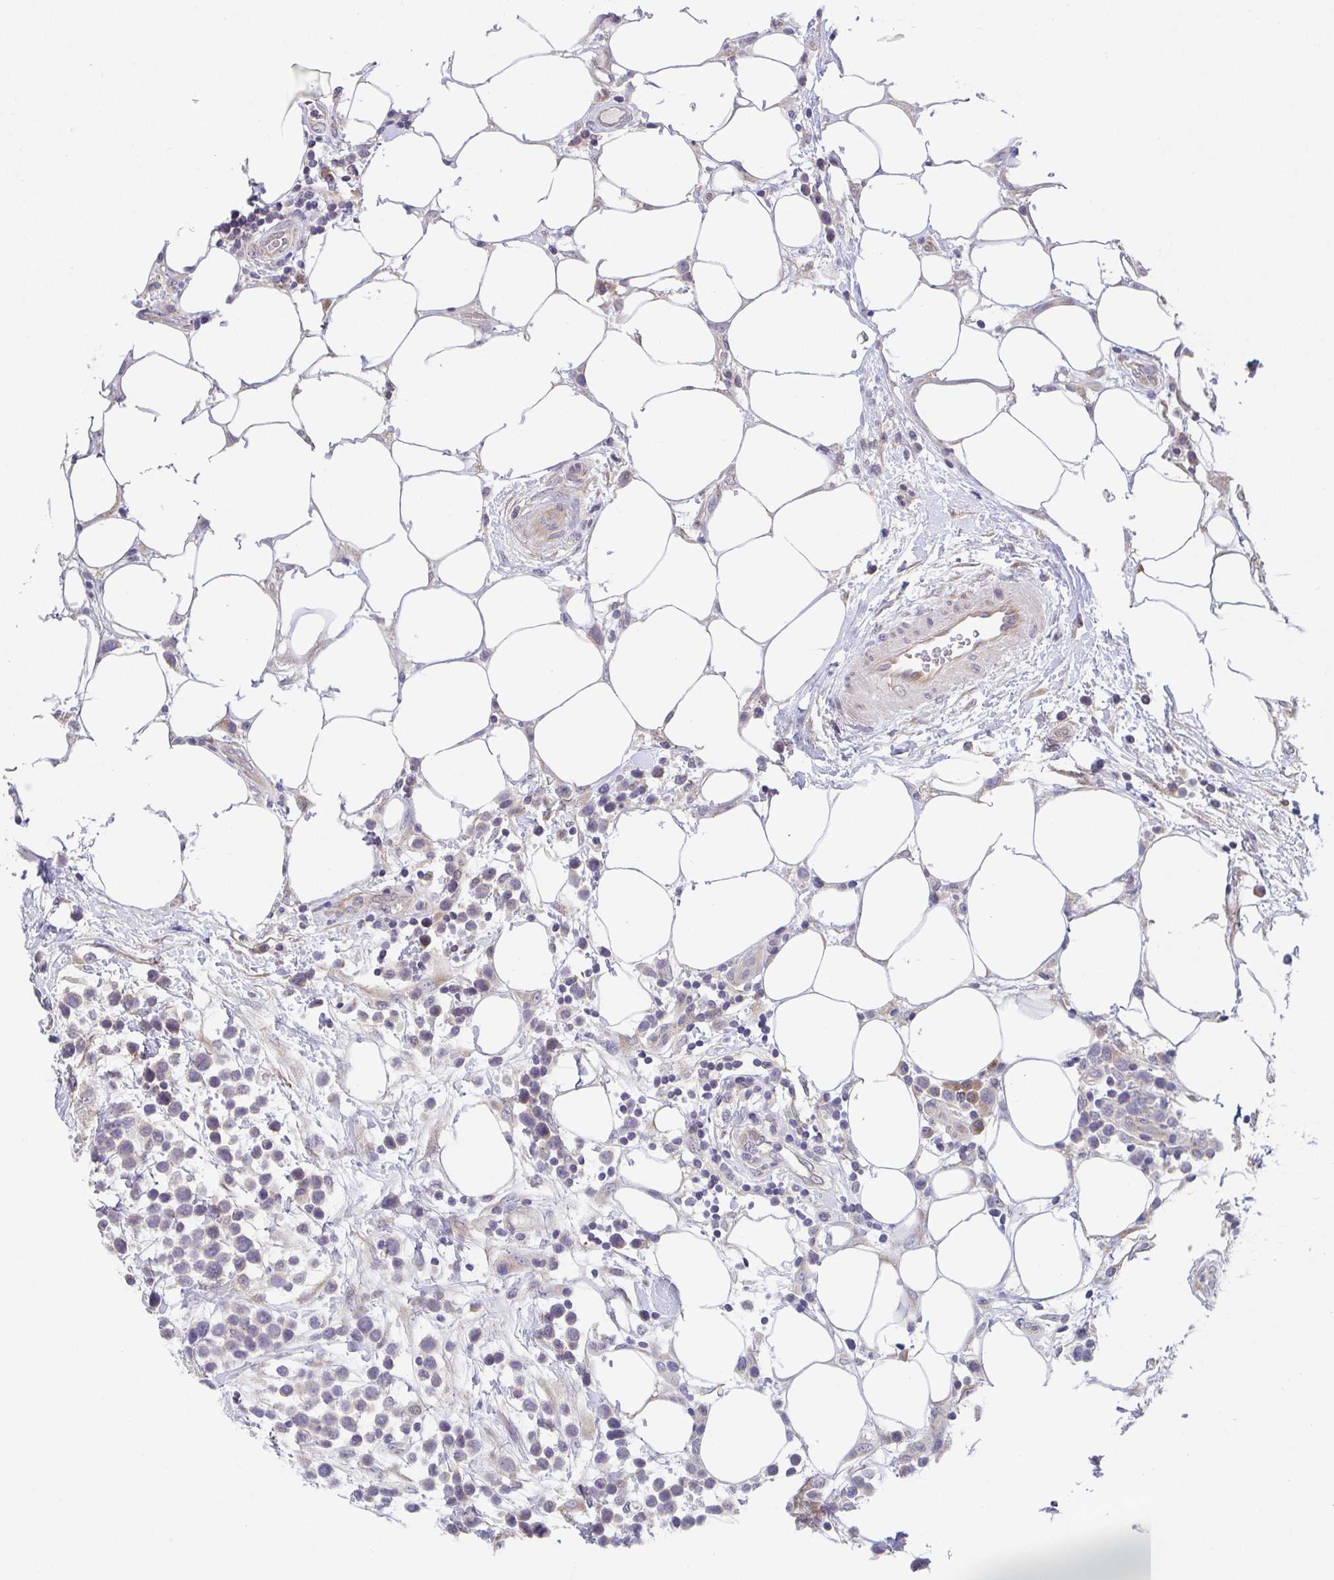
{"staining": {"intensity": "negative", "quantity": "none", "location": "none"}, "tissue": "lymphoma", "cell_type": "Tumor cells", "image_type": "cancer", "snomed": [{"axis": "morphology", "description": "Malignant lymphoma, non-Hodgkin's type, Low grade"}, {"axis": "topography", "description": "Lymph node"}], "caption": "The image exhibits no staining of tumor cells in low-grade malignant lymphoma, non-Hodgkin's type.", "gene": "TSPAN31", "patient": {"sex": "male", "age": 60}}